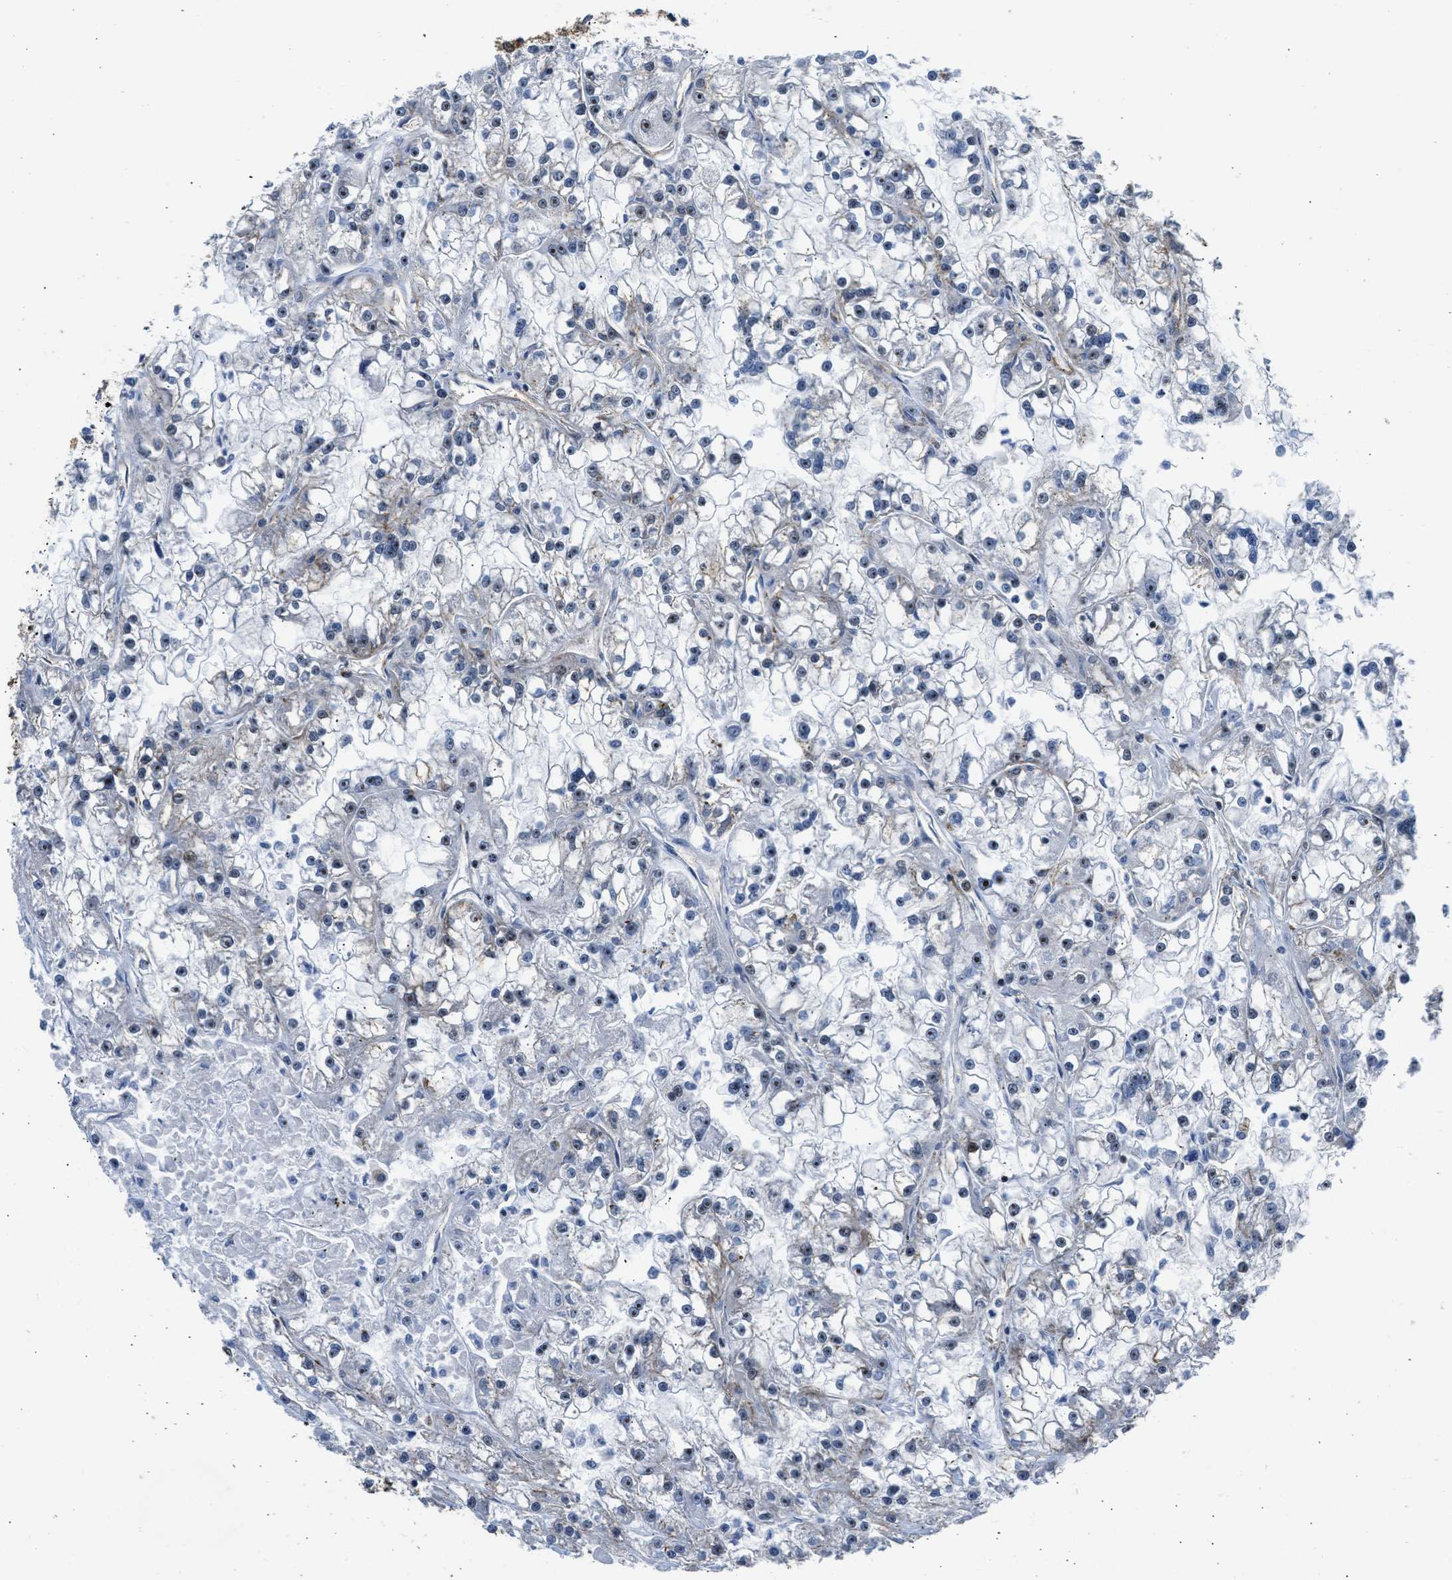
{"staining": {"intensity": "negative", "quantity": "none", "location": "none"}, "tissue": "renal cancer", "cell_type": "Tumor cells", "image_type": "cancer", "snomed": [{"axis": "morphology", "description": "Adenocarcinoma, NOS"}, {"axis": "topography", "description": "Kidney"}], "caption": "The image reveals no staining of tumor cells in adenocarcinoma (renal). The staining is performed using DAB brown chromogen with nuclei counter-stained in using hematoxylin.", "gene": "SEPTIN2", "patient": {"sex": "female", "age": 52}}